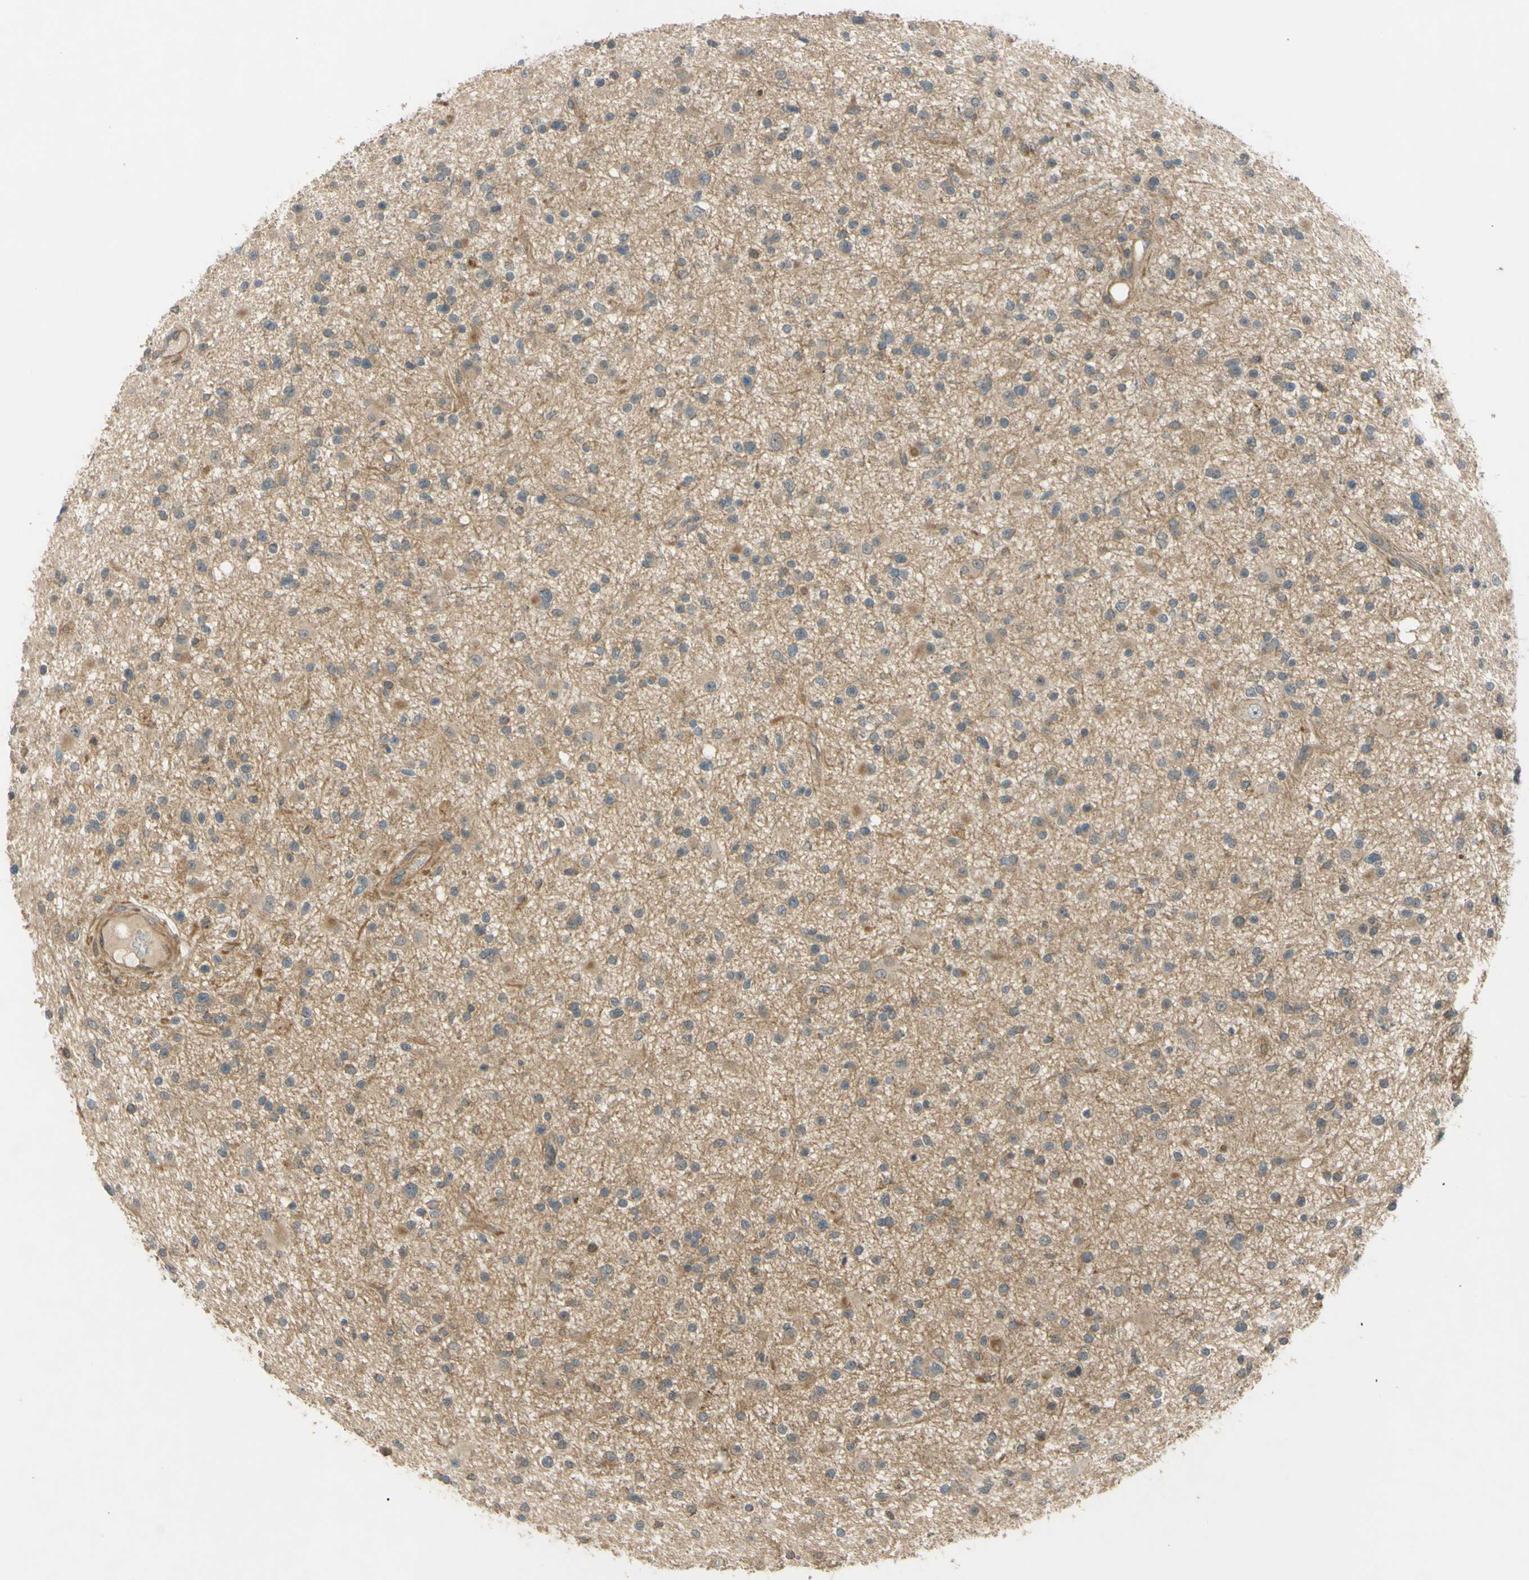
{"staining": {"intensity": "weak", "quantity": ">75%", "location": "cytoplasmic/membranous"}, "tissue": "glioma", "cell_type": "Tumor cells", "image_type": "cancer", "snomed": [{"axis": "morphology", "description": "Glioma, malignant, High grade"}, {"axis": "topography", "description": "Brain"}], "caption": "High-grade glioma (malignant) stained with a brown dye exhibits weak cytoplasmic/membranous positive expression in about >75% of tumor cells.", "gene": "FLII", "patient": {"sex": "male", "age": 33}}